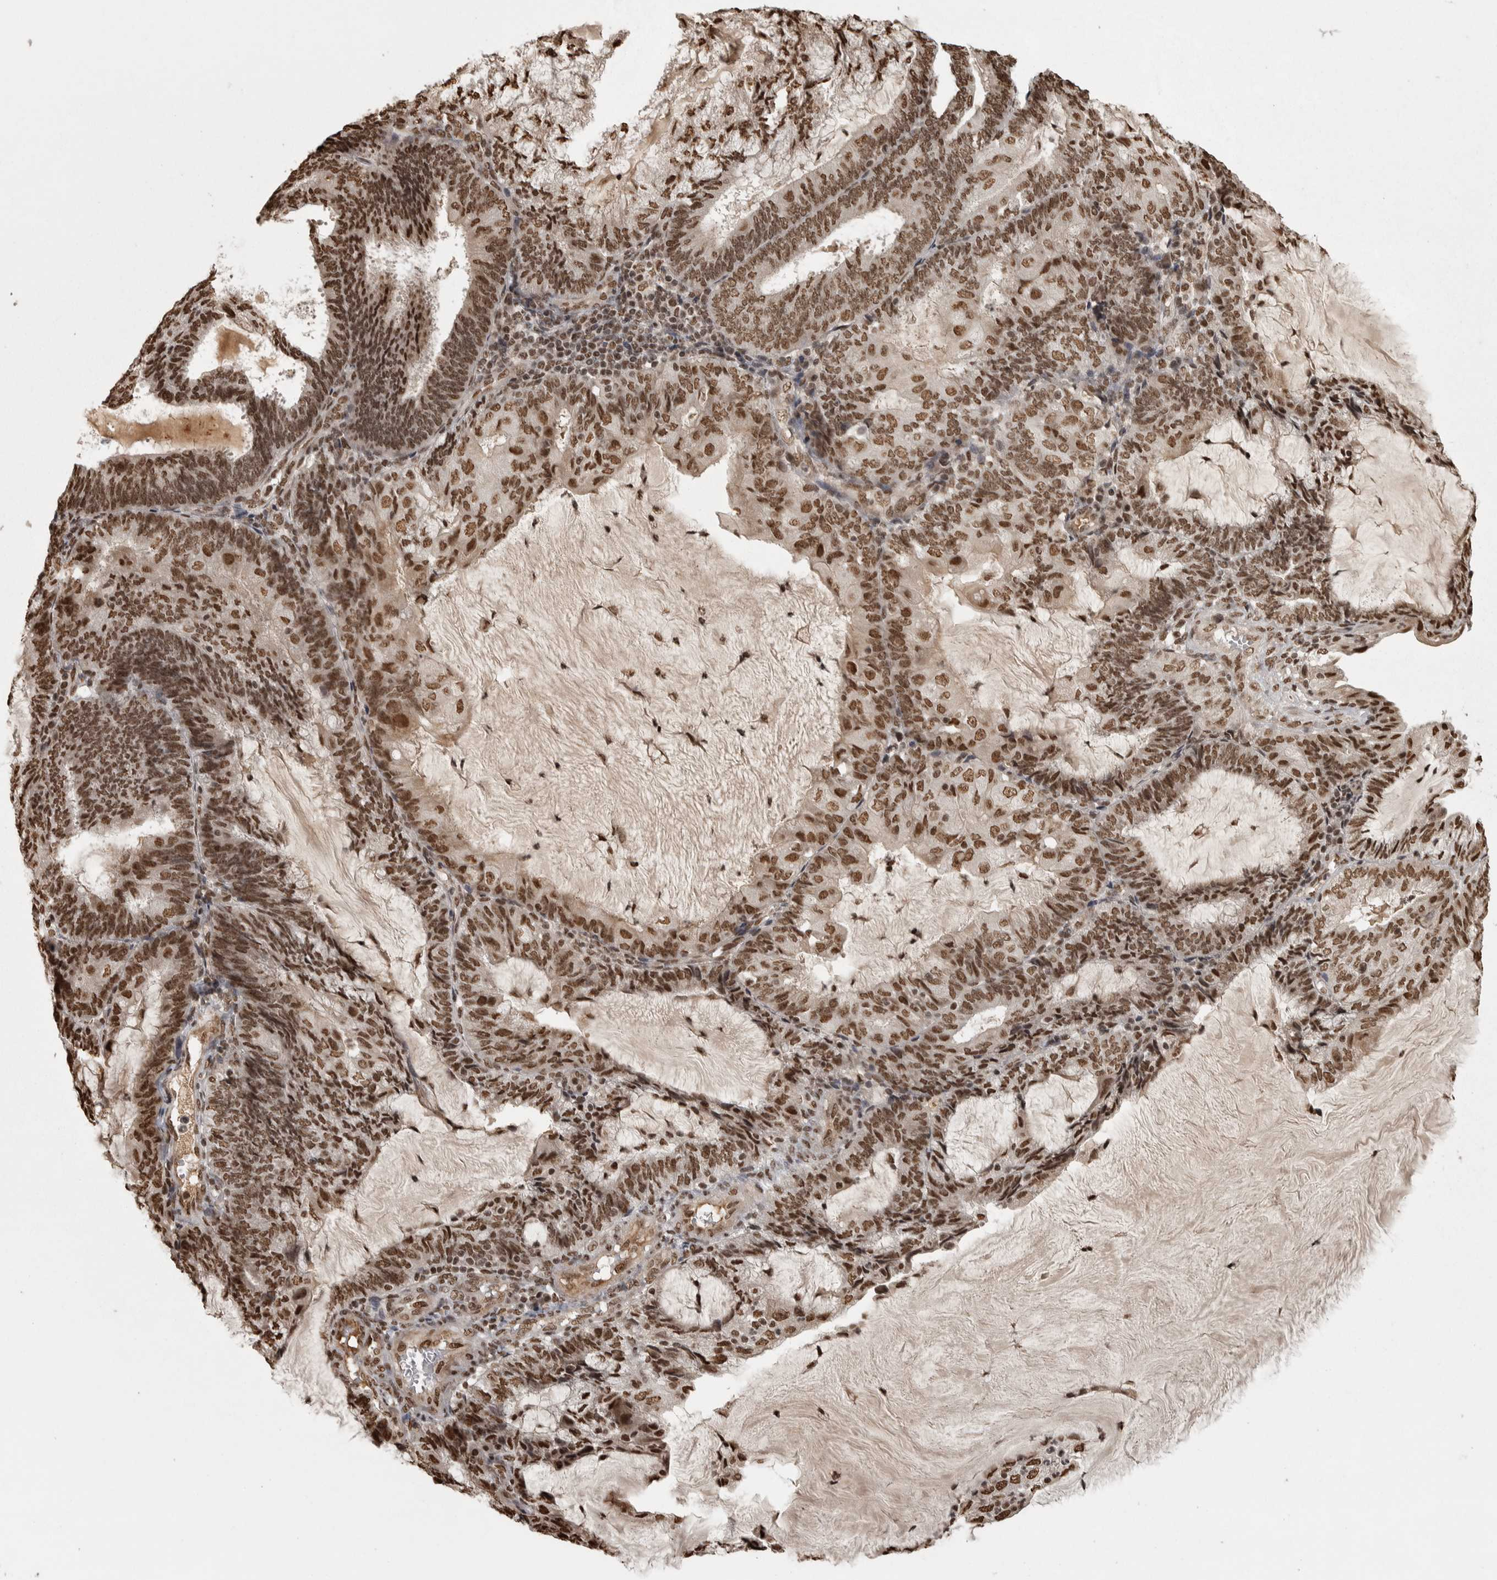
{"staining": {"intensity": "moderate", "quantity": ">75%", "location": "nuclear"}, "tissue": "endometrial cancer", "cell_type": "Tumor cells", "image_type": "cancer", "snomed": [{"axis": "morphology", "description": "Adenocarcinoma, NOS"}, {"axis": "topography", "description": "Endometrium"}], "caption": "Protein analysis of endometrial adenocarcinoma tissue exhibits moderate nuclear staining in approximately >75% of tumor cells. The protein is stained brown, and the nuclei are stained in blue (DAB (3,3'-diaminobenzidine) IHC with brightfield microscopy, high magnification).", "gene": "ZFHX4", "patient": {"sex": "female", "age": 81}}